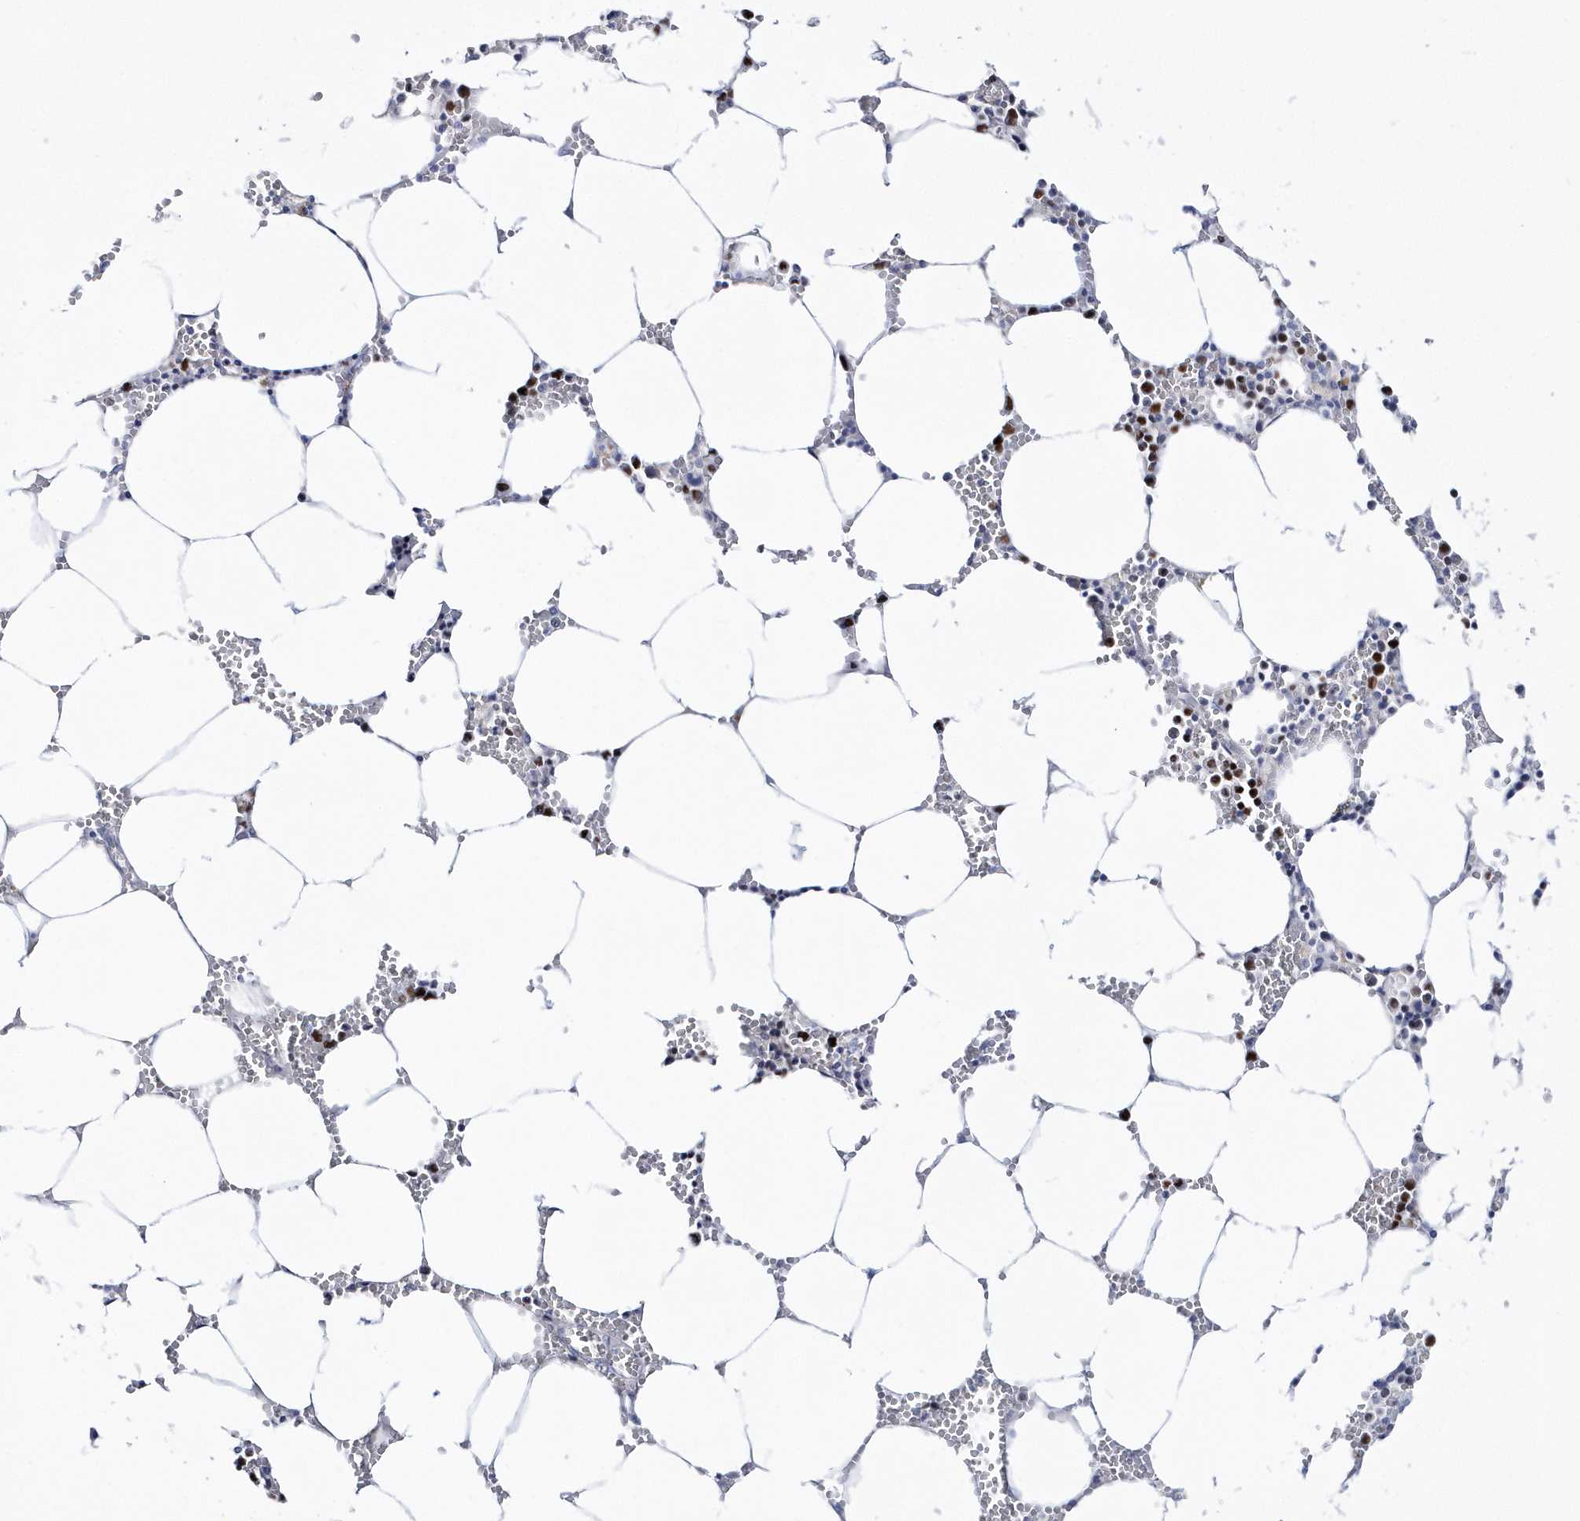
{"staining": {"intensity": "strong", "quantity": "25%-75%", "location": "nuclear"}, "tissue": "bone marrow", "cell_type": "Hematopoietic cells", "image_type": "normal", "snomed": [{"axis": "morphology", "description": "Normal tissue, NOS"}, {"axis": "topography", "description": "Bone marrow"}], "caption": "Immunohistochemical staining of normal human bone marrow demonstrates high levels of strong nuclear positivity in approximately 25%-75% of hematopoietic cells. The staining is performed using DAB (3,3'-diaminobenzidine) brown chromogen to label protein expression. The nuclei are counter-stained blue using hematoxylin.", "gene": "TMCO6", "patient": {"sex": "male", "age": 70}}